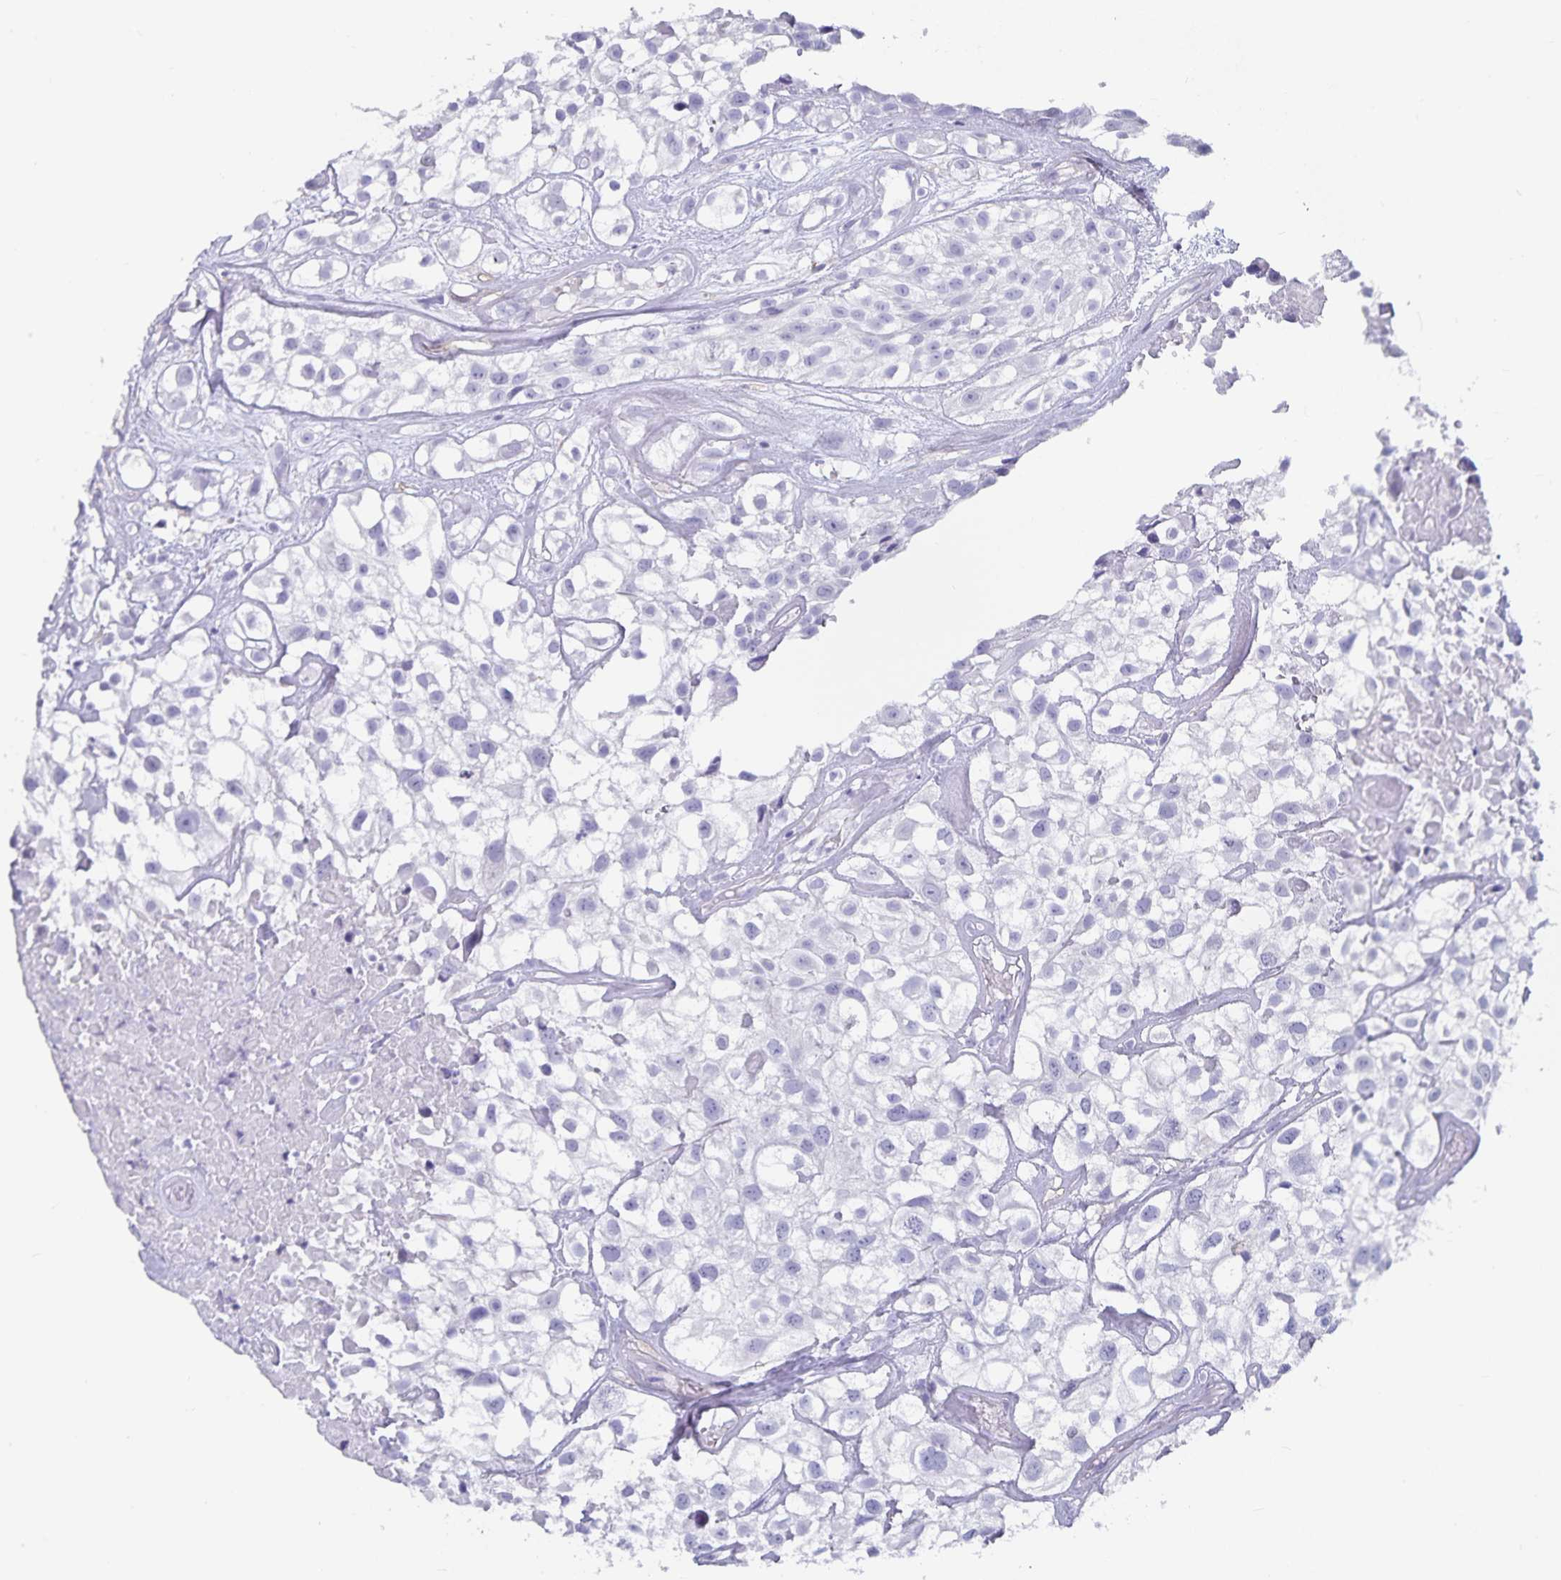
{"staining": {"intensity": "negative", "quantity": "none", "location": "none"}, "tissue": "urothelial cancer", "cell_type": "Tumor cells", "image_type": "cancer", "snomed": [{"axis": "morphology", "description": "Urothelial carcinoma, High grade"}, {"axis": "topography", "description": "Urinary bladder"}], "caption": "The IHC photomicrograph has no significant staining in tumor cells of urothelial cancer tissue.", "gene": "PLAC1", "patient": {"sex": "male", "age": 56}}